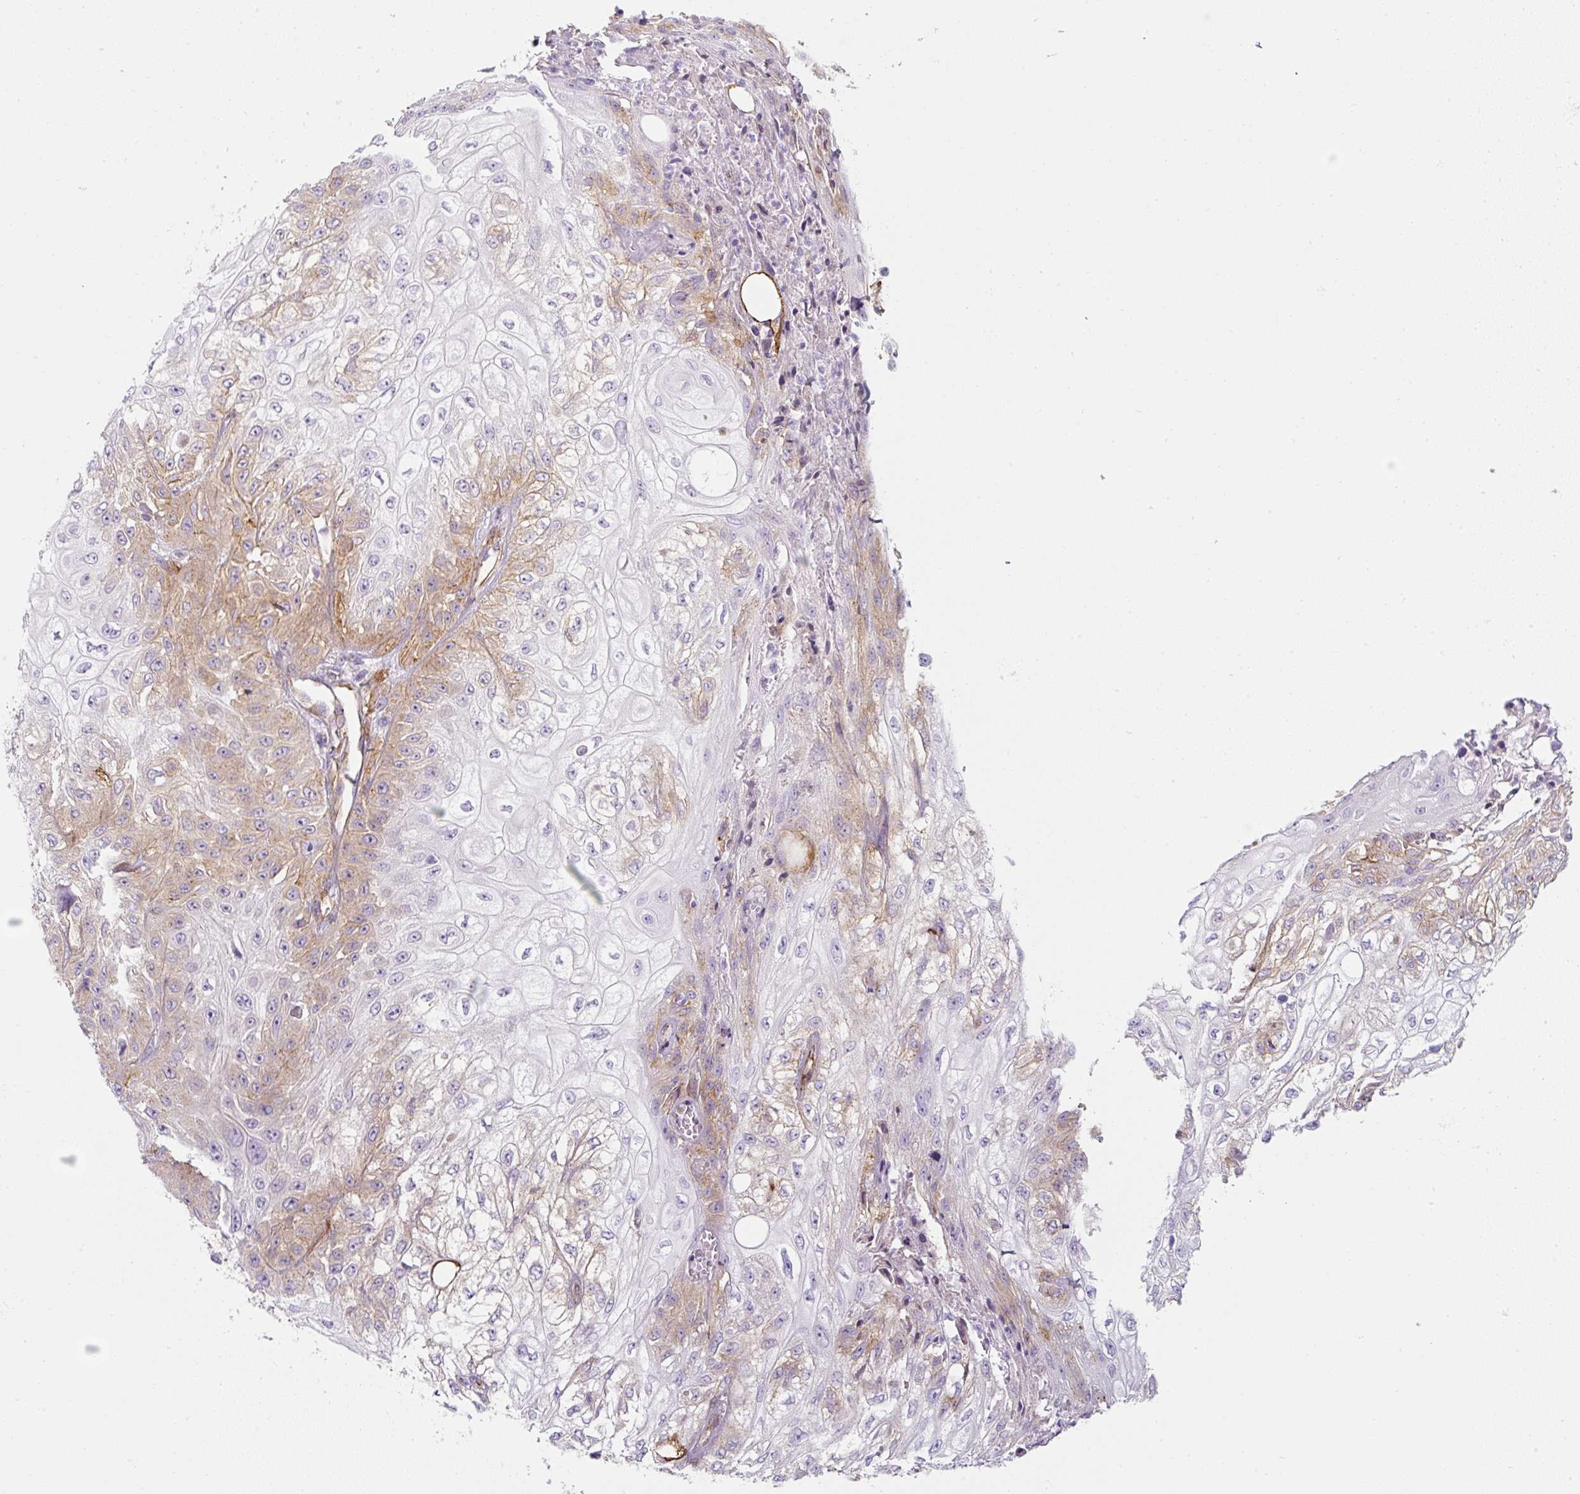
{"staining": {"intensity": "weak", "quantity": "25%-75%", "location": "cytoplasmic/membranous"}, "tissue": "skin cancer", "cell_type": "Tumor cells", "image_type": "cancer", "snomed": [{"axis": "morphology", "description": "Squamous cell carcinoma, NOS"}, {"axis": "morphology", "description": "Squamous cell carcinoma, metastatic, NOS"}, {"axis": "topography", "description": "Skin"}, {"axis": "topography", "description": "Lymph node"}], "caption": "This is an image of immunohistochemistry staining of metastatic squamous cell carcinoma (skin), which shows weak expression in the cytoplasmic/membranous of tumor cells.", "gene": "CAVIN3", "patient": {"sex": "male", "age": 75}}